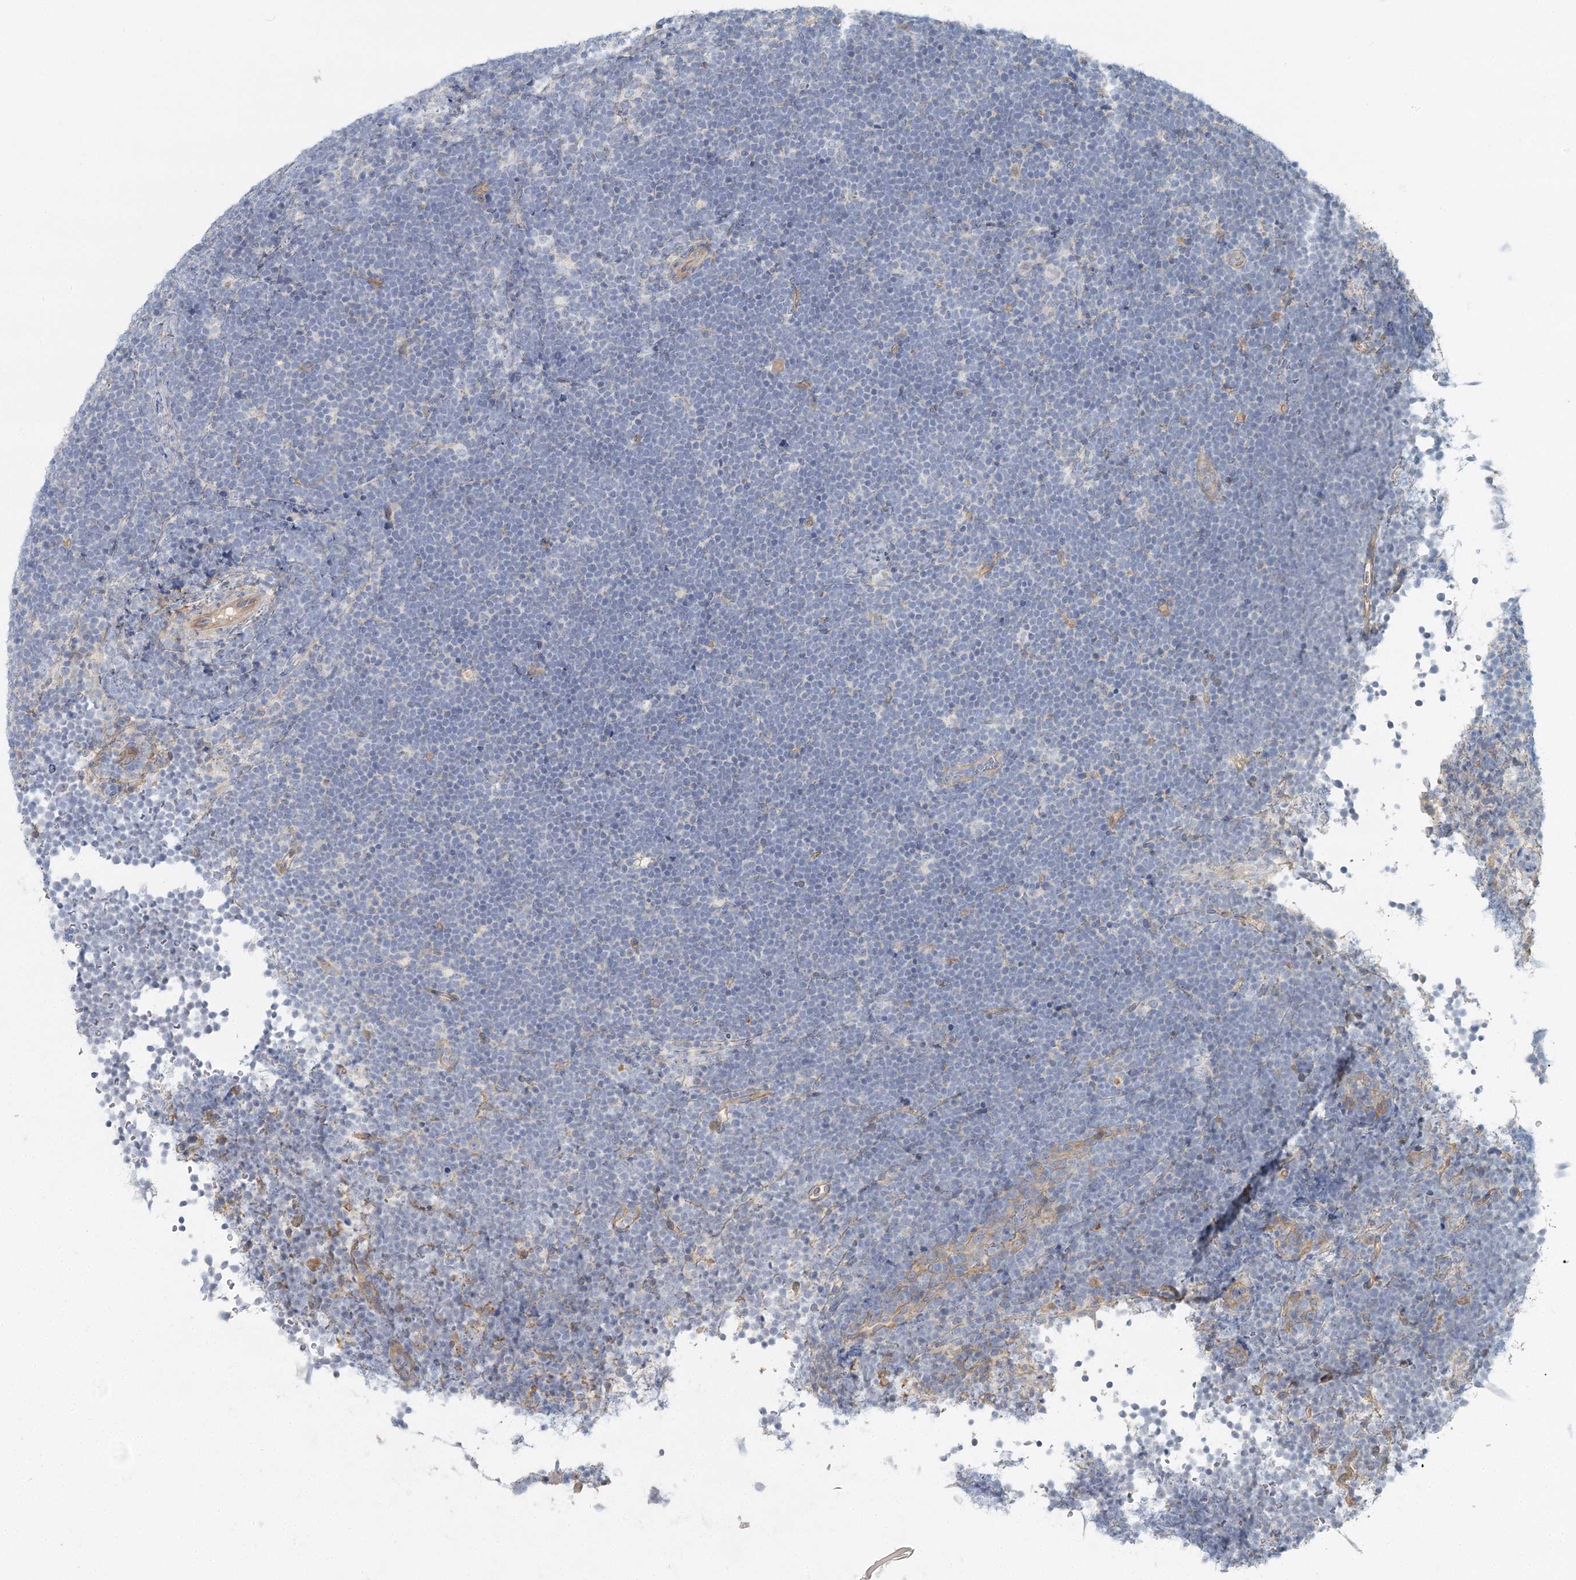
{"staining": {"intensity": "negative", "quantity": "none", "location": "none"}, "tissue": "lymphoma", "cell_type": "Tumor cells", "image_type": "cancer", "snomed": [{"axis": "morphology", "description": "Malignant lymphoma, non-Hodgkin's type, High grade"}, {"axis": "topography", "description": "Lymph node"}], "caption": "Immunohistochemical staining of high-grade malignant lymphoma, non-Hodgkin's type demonstrates no significant staining in tumor cells.", "gene": "DNMBP", "patient": {"sex": "male", "age": 13}}